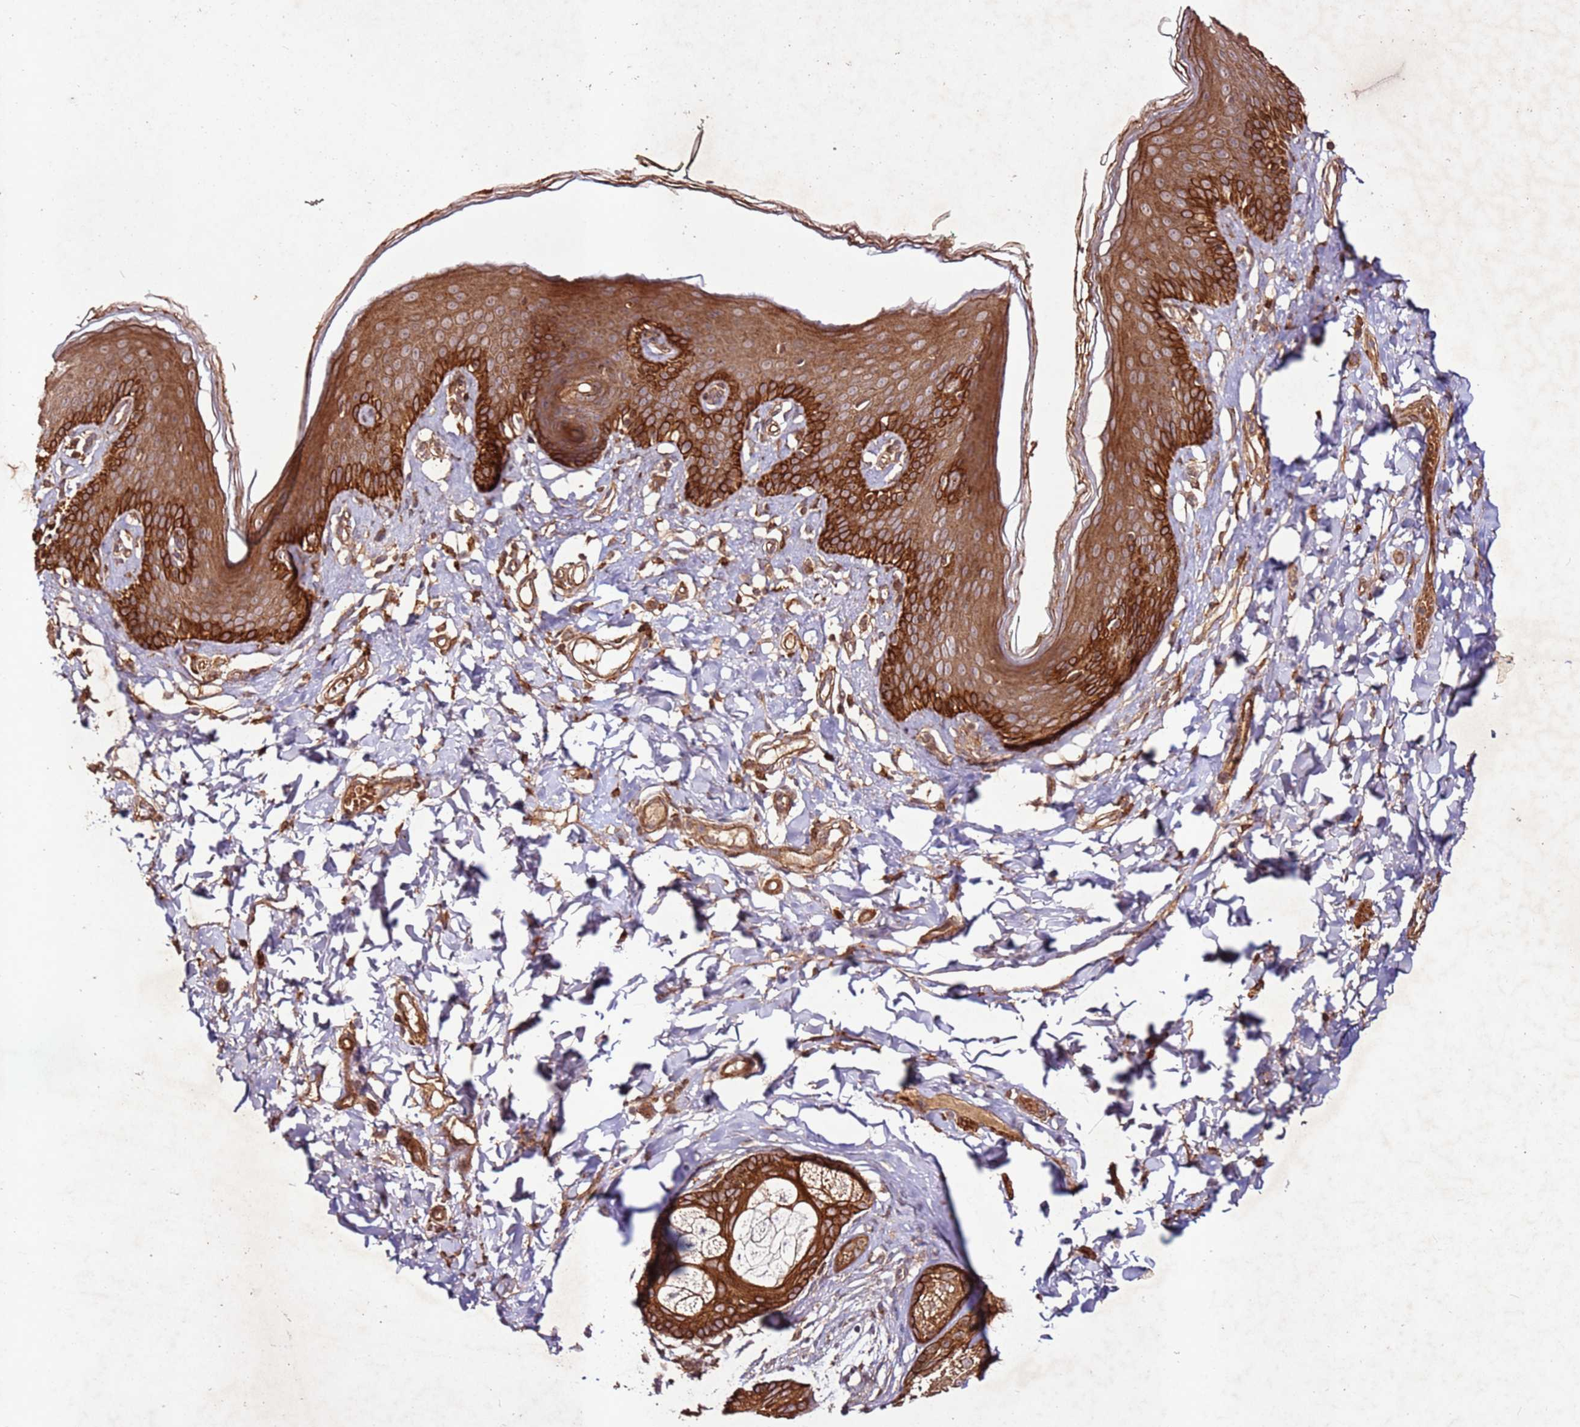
{"staining": {"intensity": "strong", "quantity": ">75%", "location": "cytoplasmic/membranous"}, "tissue": "skin", "cell_type": "Epidermal cells", "image_type": "normal", "snomed": [{"axis": "morphology", "description": "Normal tissue, NOS"}, {"axis": "topography", "description": "Vulva"}], "caption": "An image showing strong cytoplasmic/membranous staining in approximately >75% of epidermal cells in benign skin, as visualized by brown immunohistochemical staining.", "gene": "FAM186A", "patient": {"sex": "female", "age": 66}}